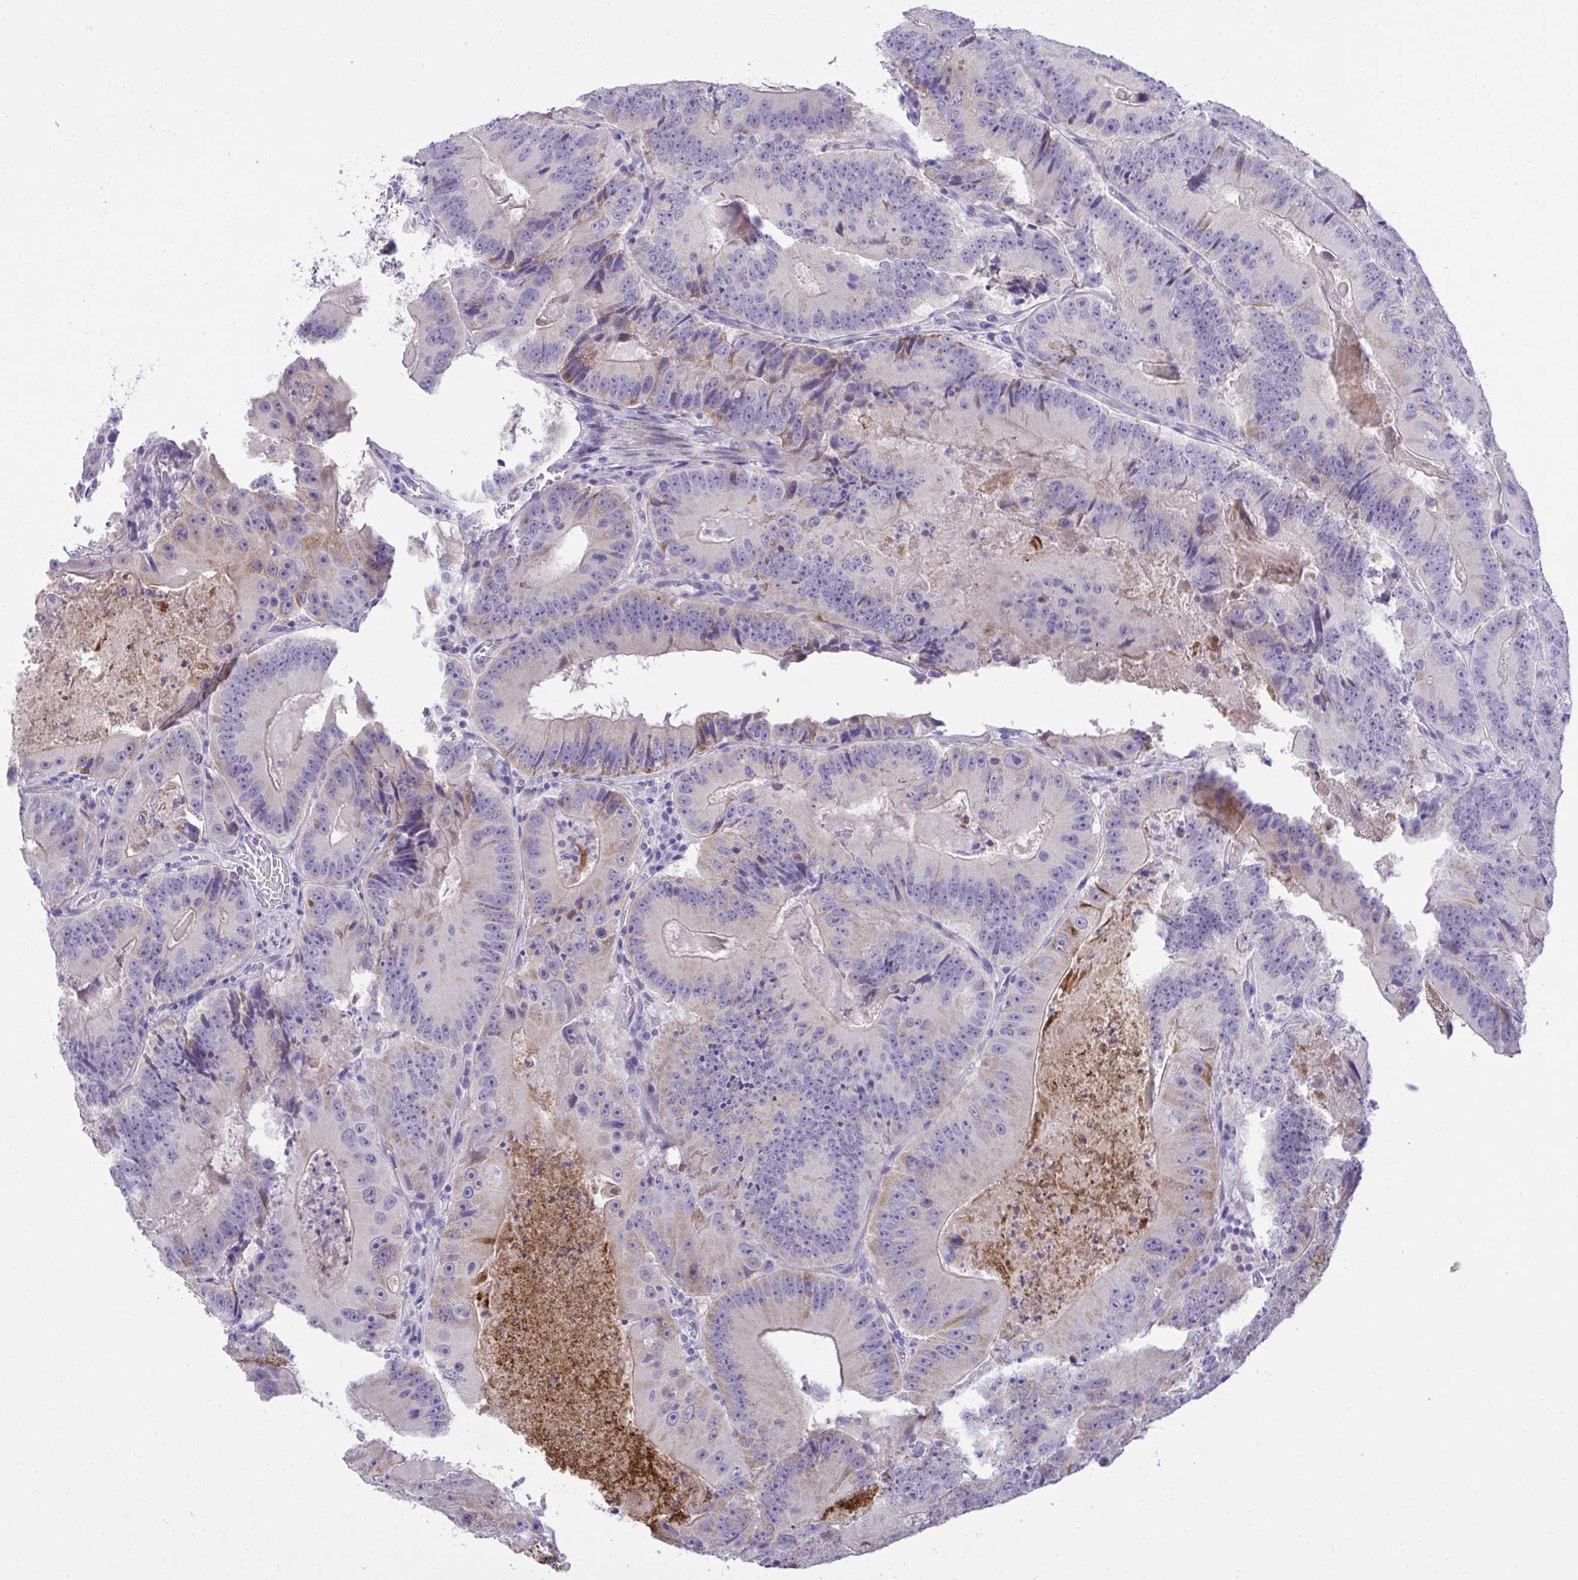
{"staining": {"intensity": "negative", "quantity": "none", "location": "none"}, "tissue": "colorectal cancer", "cell_type": "Tumor cells", "image_type": "cancer", "snomed": [{"axis": "morphology", "description": "Adenocarcinoma, NOS"}, {"axis": "topography", "description": "Colon"}], "caption": "Tumor cells are negative for brown protein staining in colorectal cancer. (Stains: DAB immunohistochemistry (IHC) with hematoxylin counter stain, Microscopy: brightfield microscopy at high magnification).", "gene": "TMCO5A", "patient": {"sex": "female", "age": 86}}